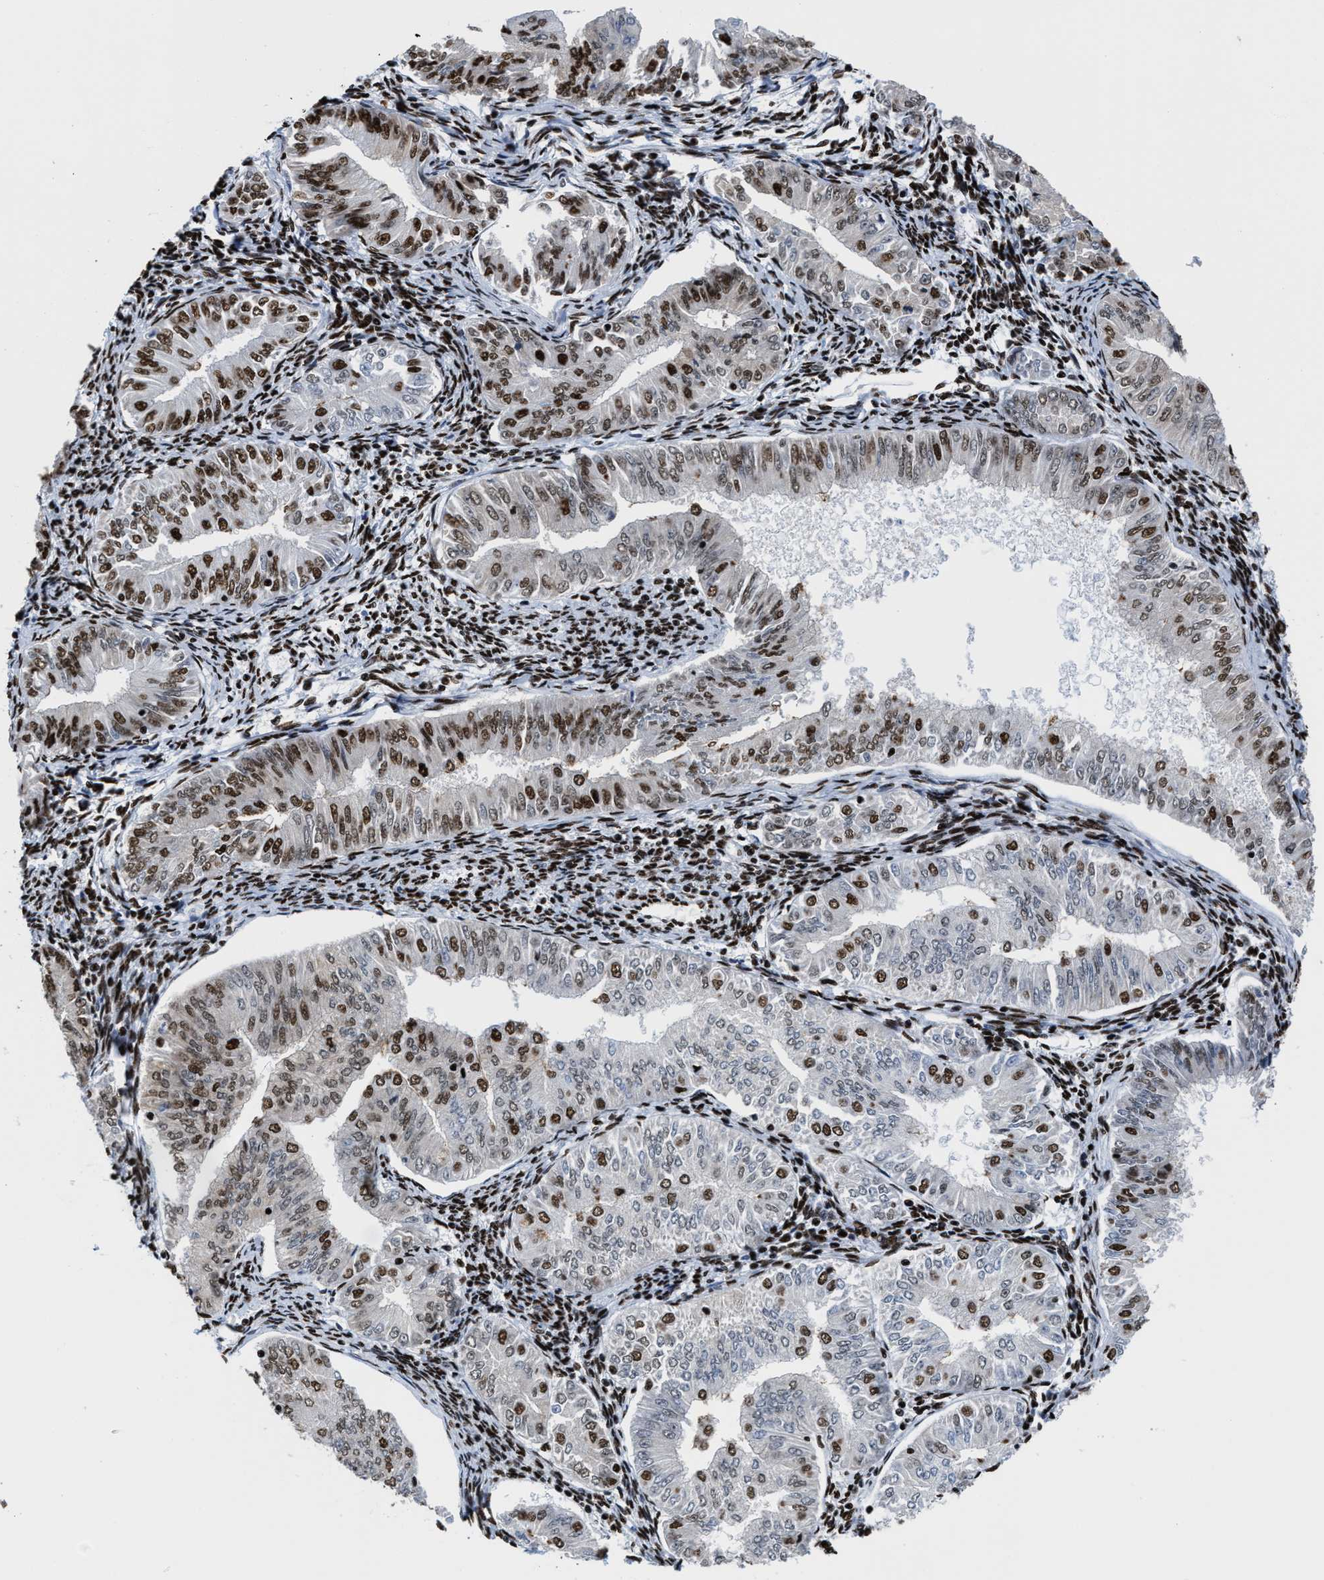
{"staining": {"intensity": "strong", "quantity": "25%-75%", "location": "nuclear"}, "tissue": "endometrial cancer", "cell_type": "Tumor cells", "image_type": "cancer", "snomed": [{"axis": "morphology", "description": "Normal tissue, NOS"}, {"axis": "morphology", "description": "Adenocarcinoma, NOS"}, {"axis": "topography", "description": "Endometrium"}], "caption": "A photomicrograph of human endometrial adenocarcinoma stained for a protein displays strong nuclear brown staining in tumor cells.", "gene": "SMARCC2", "patient": {"sex": "female", "age": 53}}